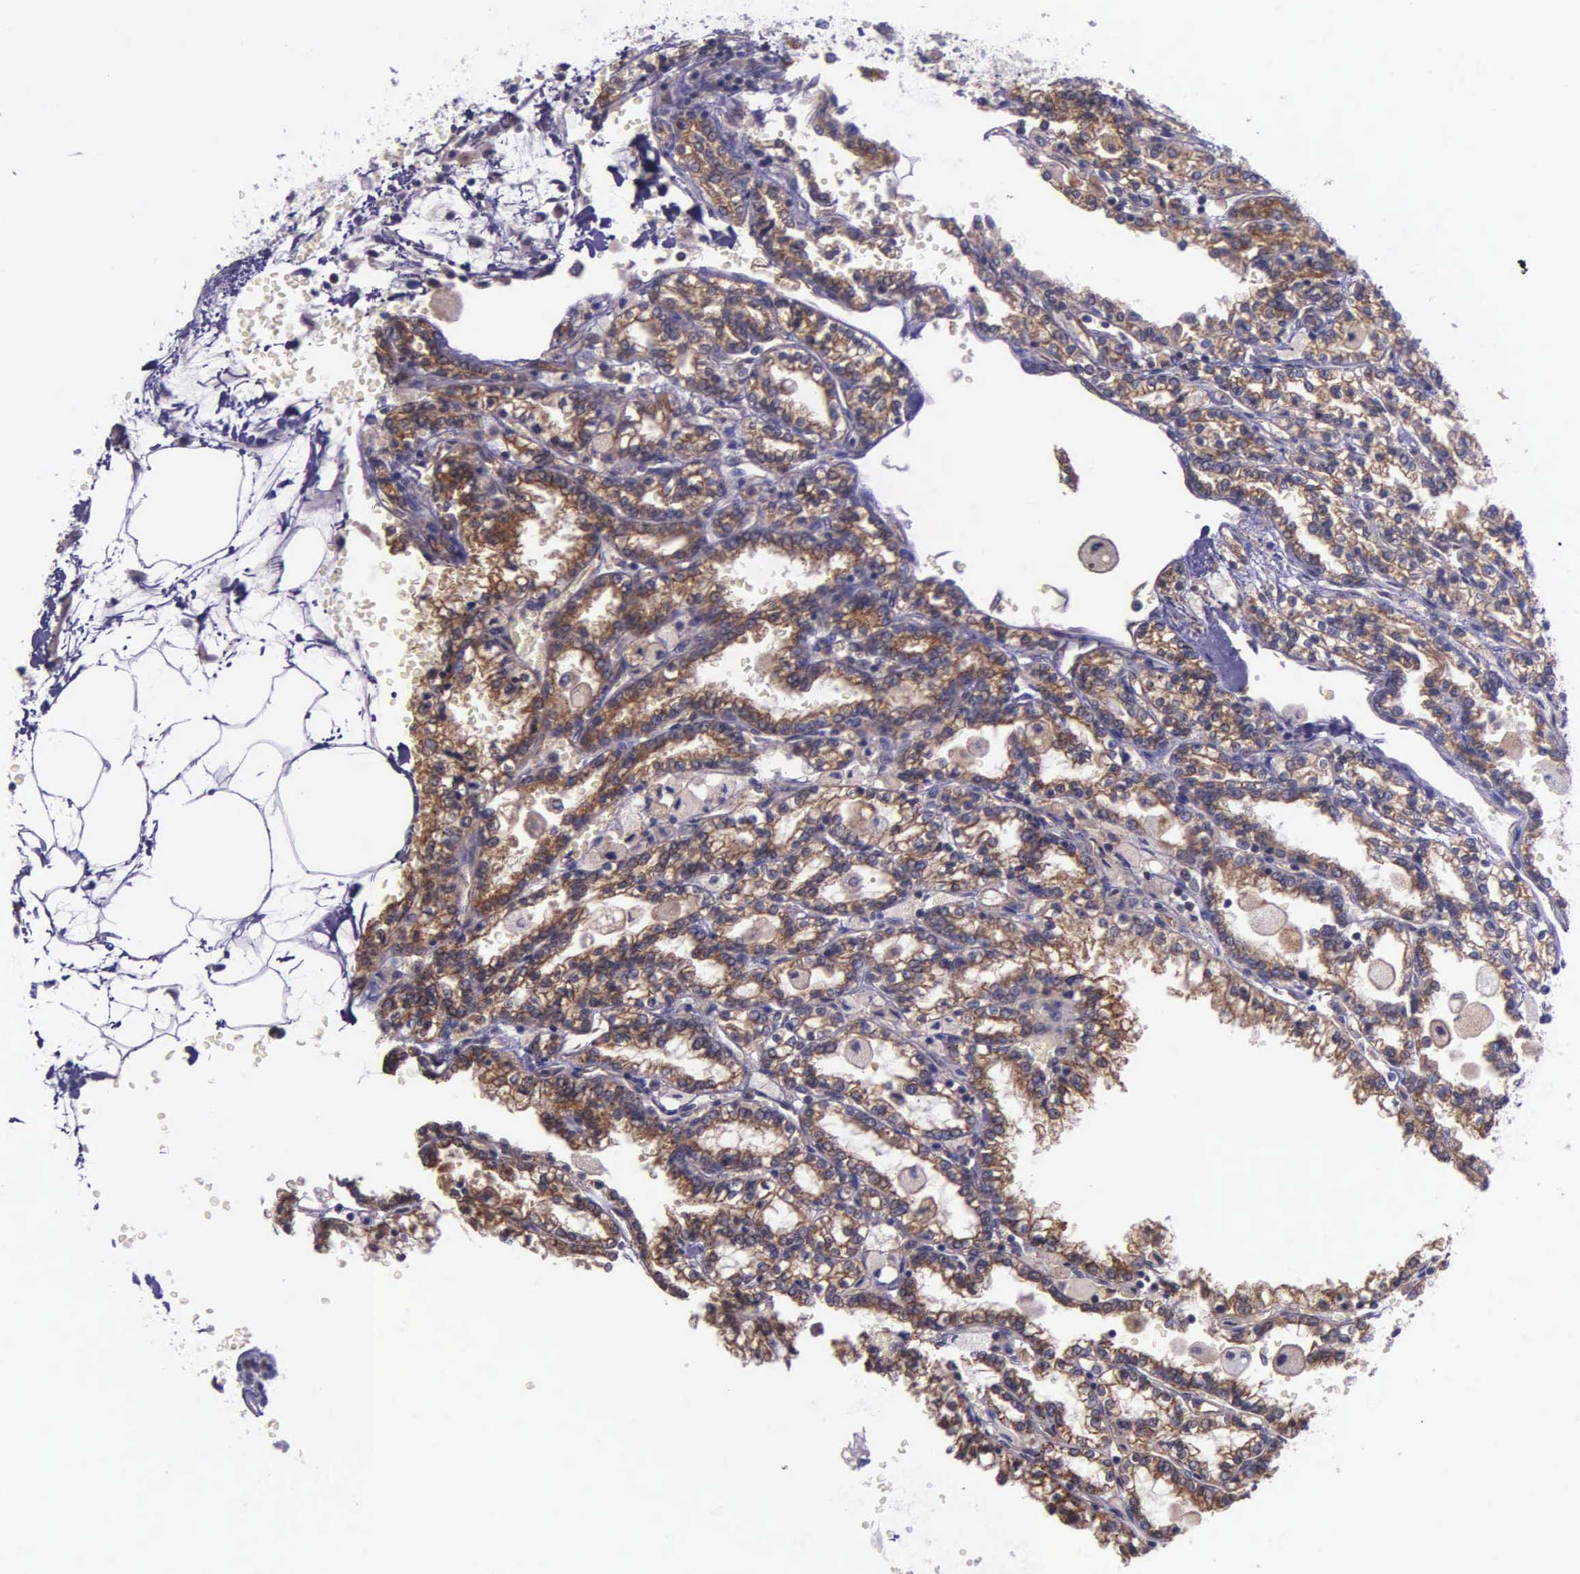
{"staining": {"intensity": "moderate", "quantity": ">75%", "location": "cytoplasmic/membranous"}, "tissue": "renal cancer", "cell_type": "Tumor cells", "image_type": "cancer", "snomed": [{"axis": "morphology", "description": "Adenocarcinoma, NOS"}, {"axis": "topography", "description": "Kidney"}], "caption": "This image demonstrates immunohistochemistry staining of renal cancer (adenocarcinoma), with medium moderate cytoplasmic/membranous expression in approximately >75% of tumor cells.", "gene": "GMPR2", "patient": {"sex": "female", "age": 56}}